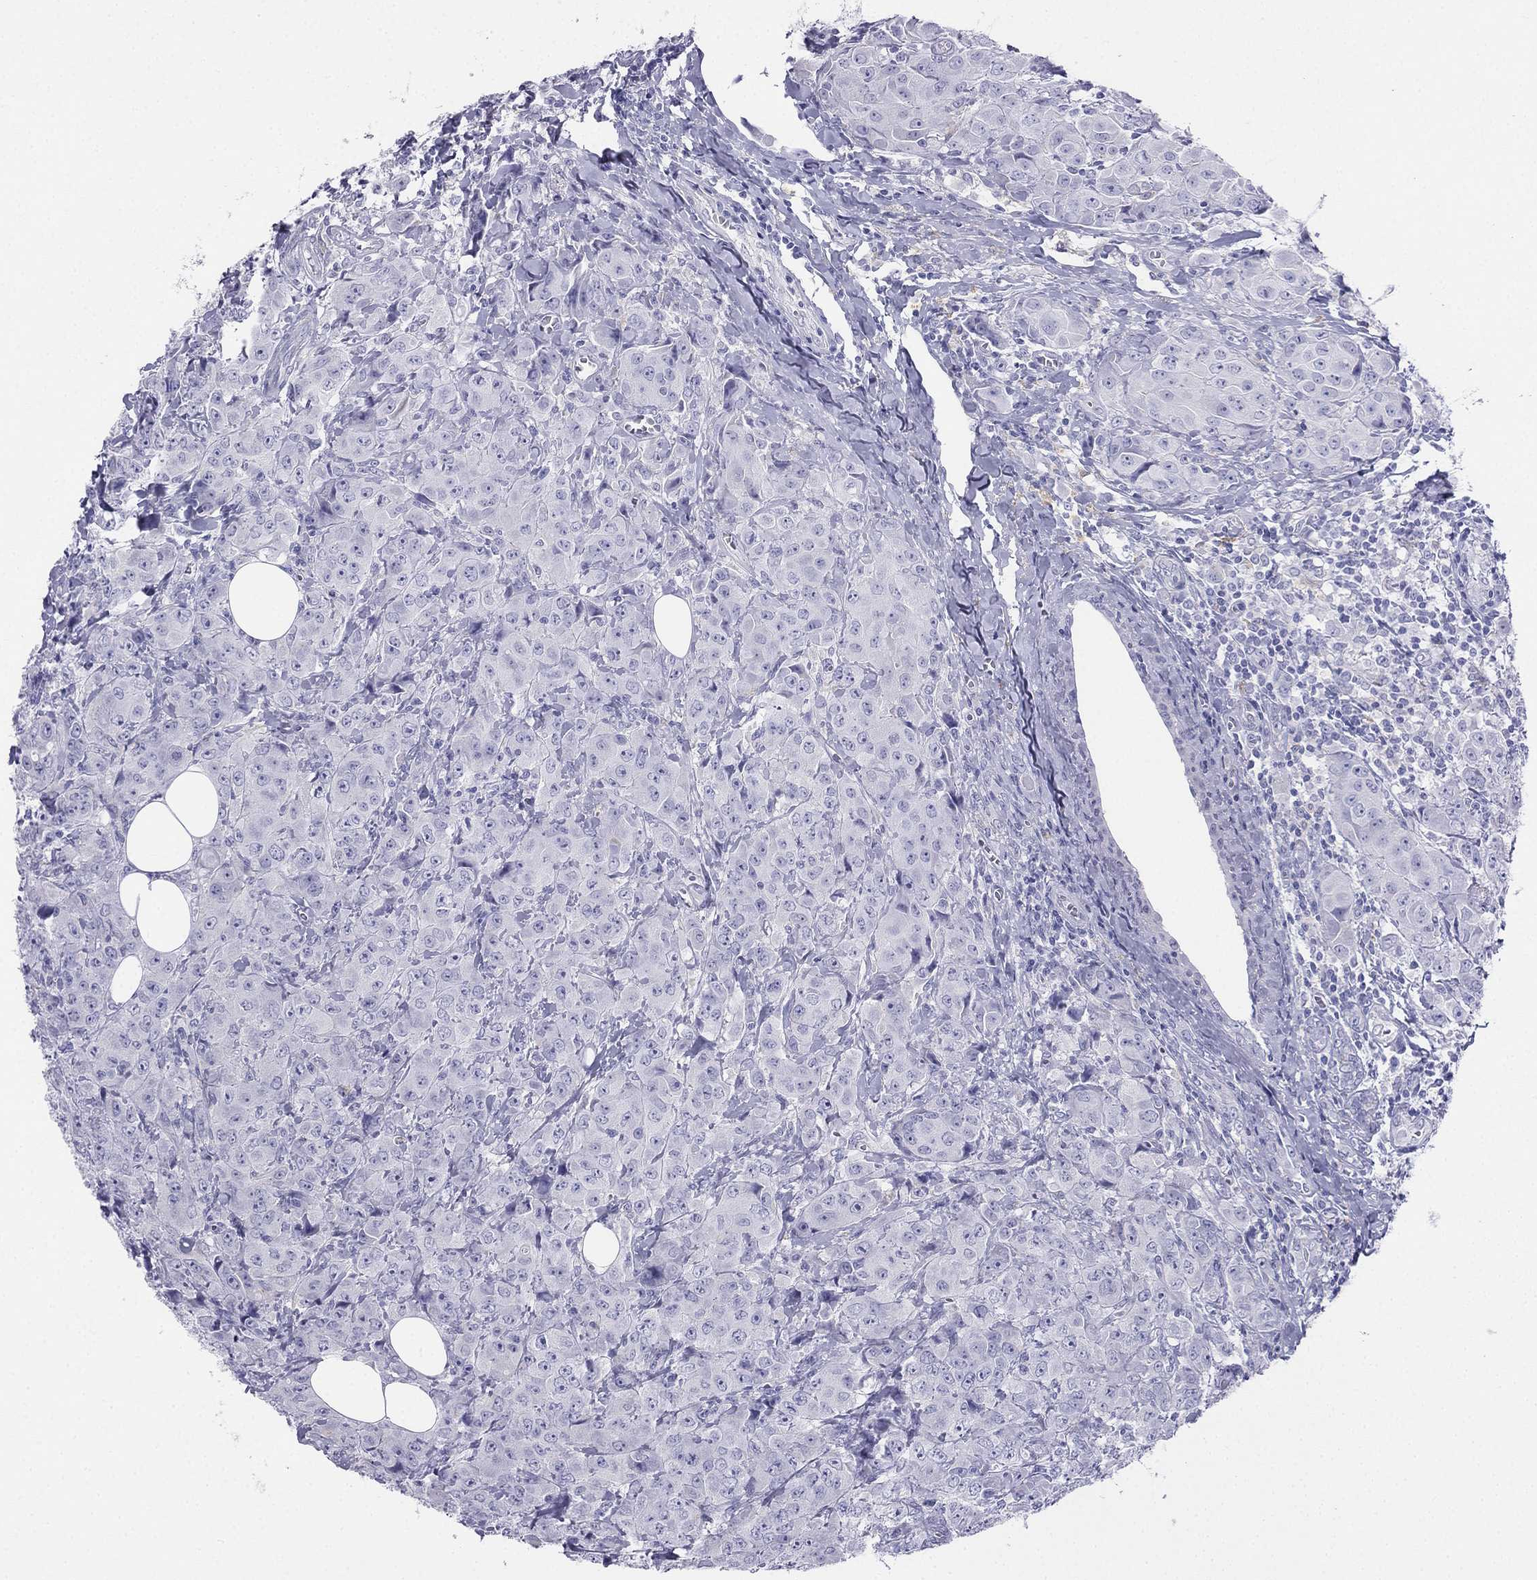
{"staining": {"intensity": "negative", "quantity": "none", "location": "none"}, "tissue": "breast cancer", "cell_type": "Tumor cells", "image_type": "cancer", "snomed": [{"axis": "morphology", "description": "Duct carcinoma"}, {"axis": "topography", "description": "Breast"}], "caption": "This is a micrograph of immunohistochemistry staining of breast invasive ductal carcinoma, which shows no positivity in tumor cells.", "gene": "ALOXE3", "patient": {"sex": "female", "age": 43}}